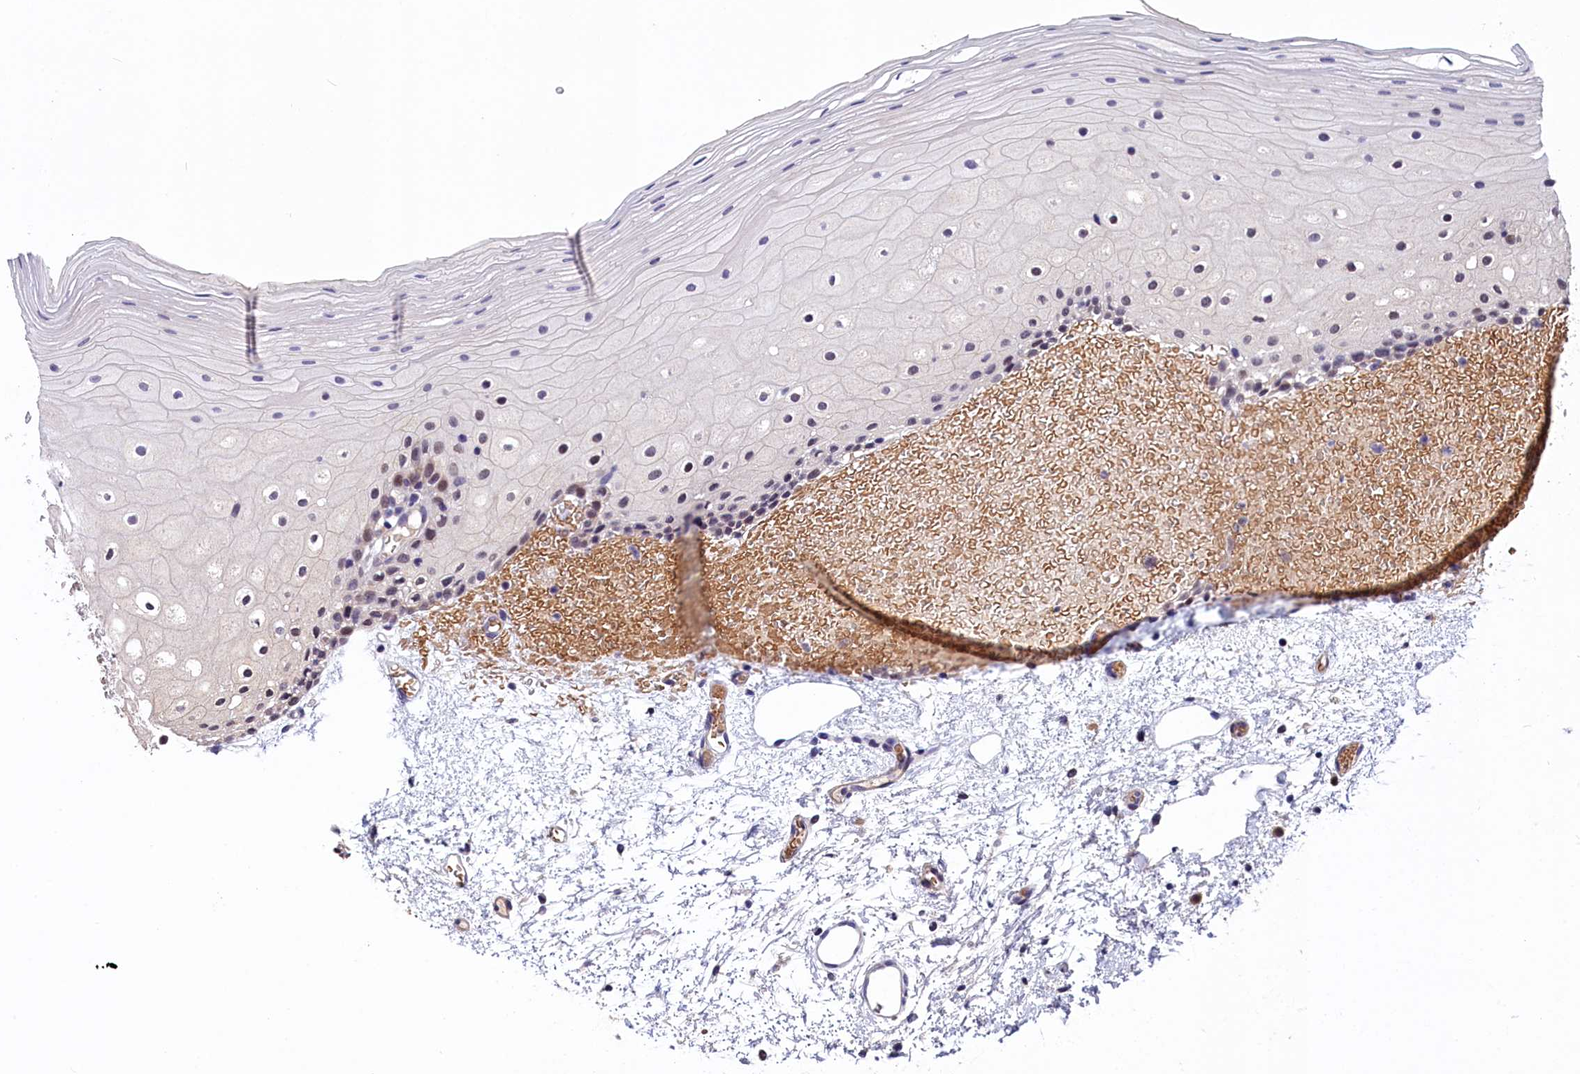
{"staining": {"intensity": "moderate", "quantity": "<25%", "location": "cytoplasmic/membranous"}, "tissue": "oral mucosa", "cell_type": "Squamous epithelial cells", "image_type": "normal", "snomed": [{"axis": "morphology", "description": "Normal tissue, NOS"}, {"axis": "topography", "description": "Oral tissue"}], "caption": "Benign oral mucosa reveals moderate cytoplasmic/membranous staining in approximately <25% of squamous epithelial cells.", "gene": "SLC39A6", "patient": {"sex": "female", "age": 70}}